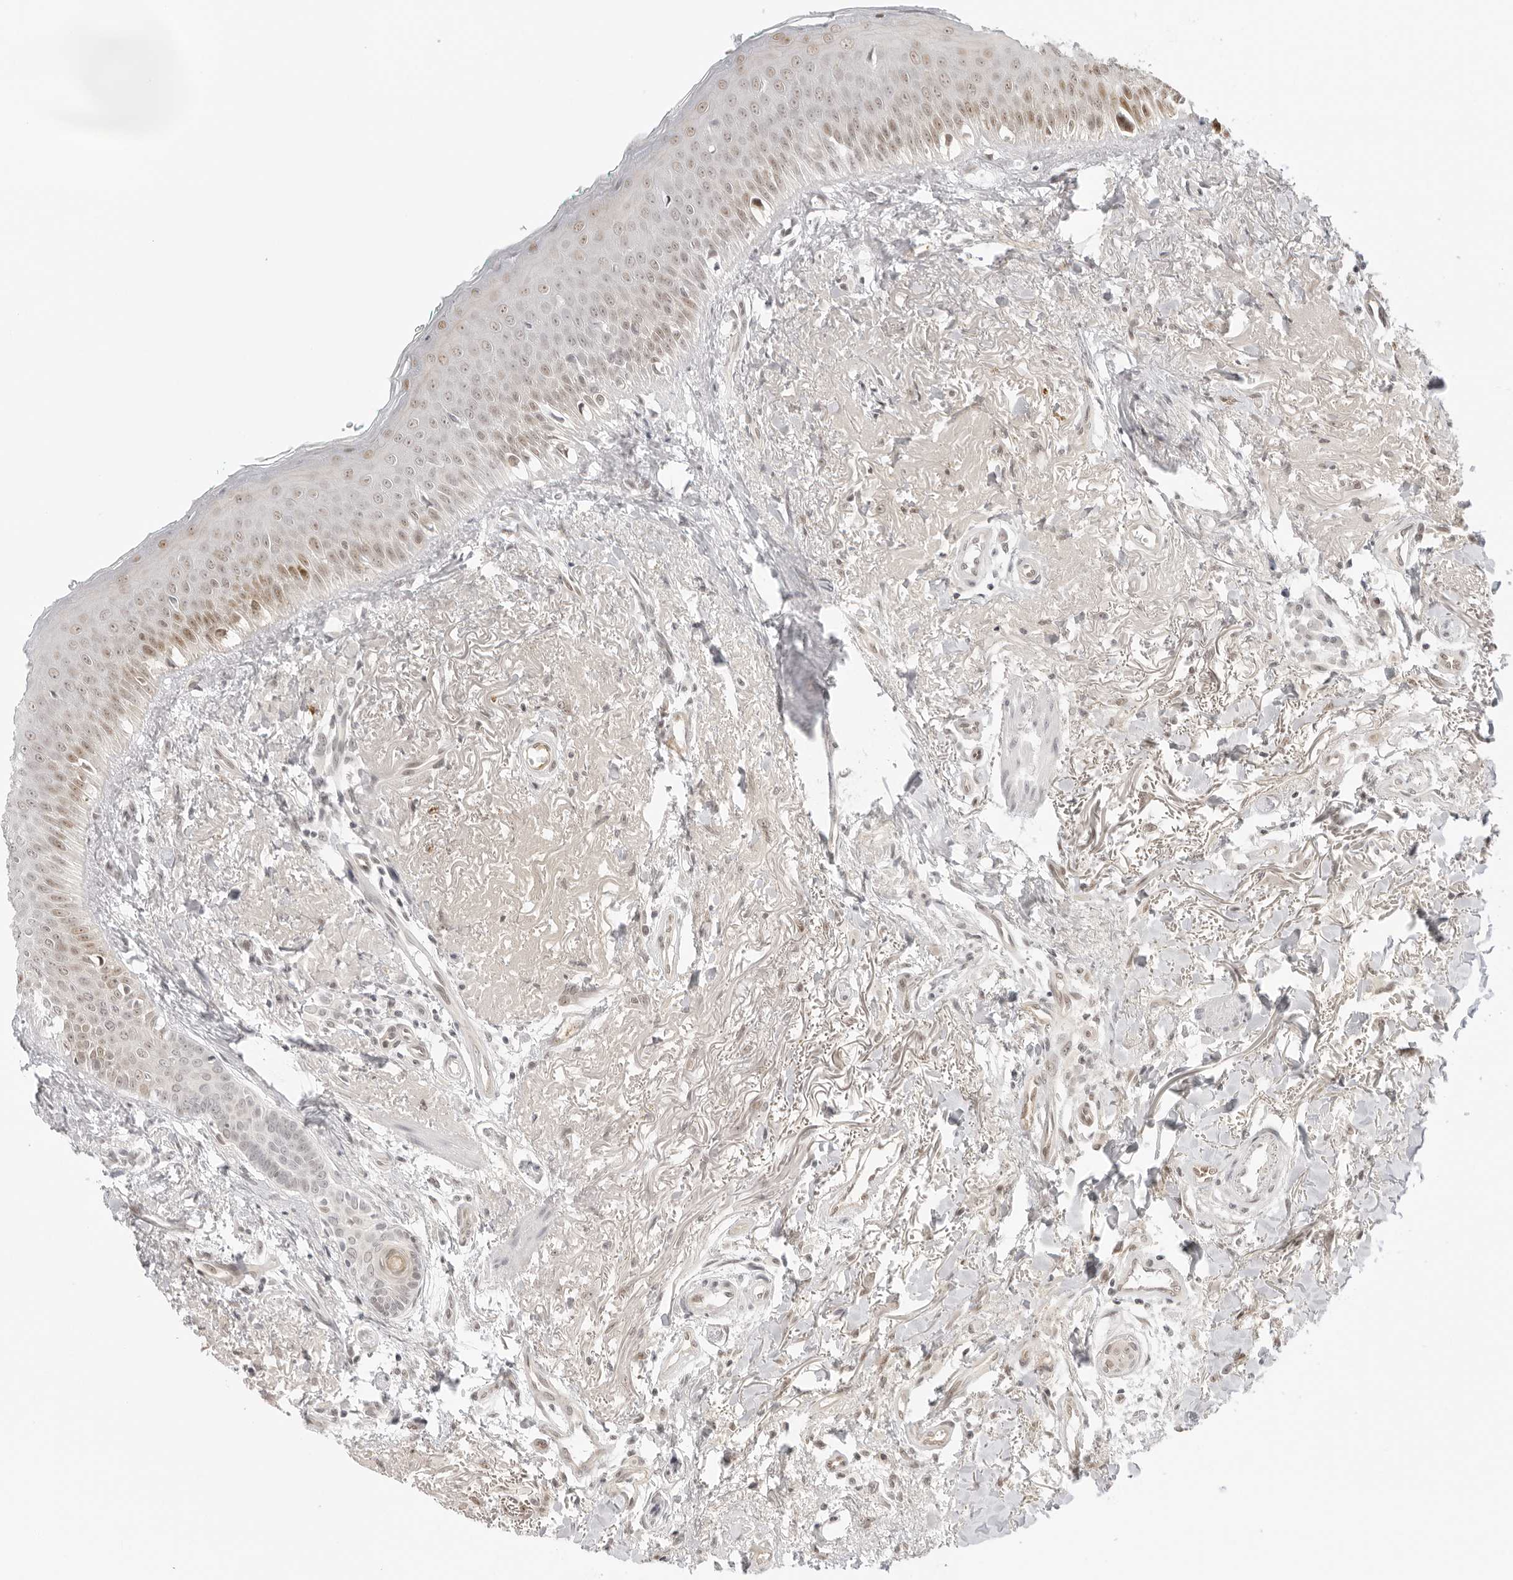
{"staining": {"intensity": "weak", "quantity": "<25%", "location": "nuclear"}, "tissue": "oral mucosa", "cell_type": "Squamous epithelial cells", "image_type": "normal", "snomed": [{"axis": "morphology", "description": "Normal tissue, NOS"}, {"axis": "topography", "description": "Oral tissue"}], "caption": "Human oral mucosa stained for a protein using immunohistochemistry (IHC) shows no expression in squamous epithelial cells.", "gene": "MED18", "patient": {"sex": "female", "age": 70}}